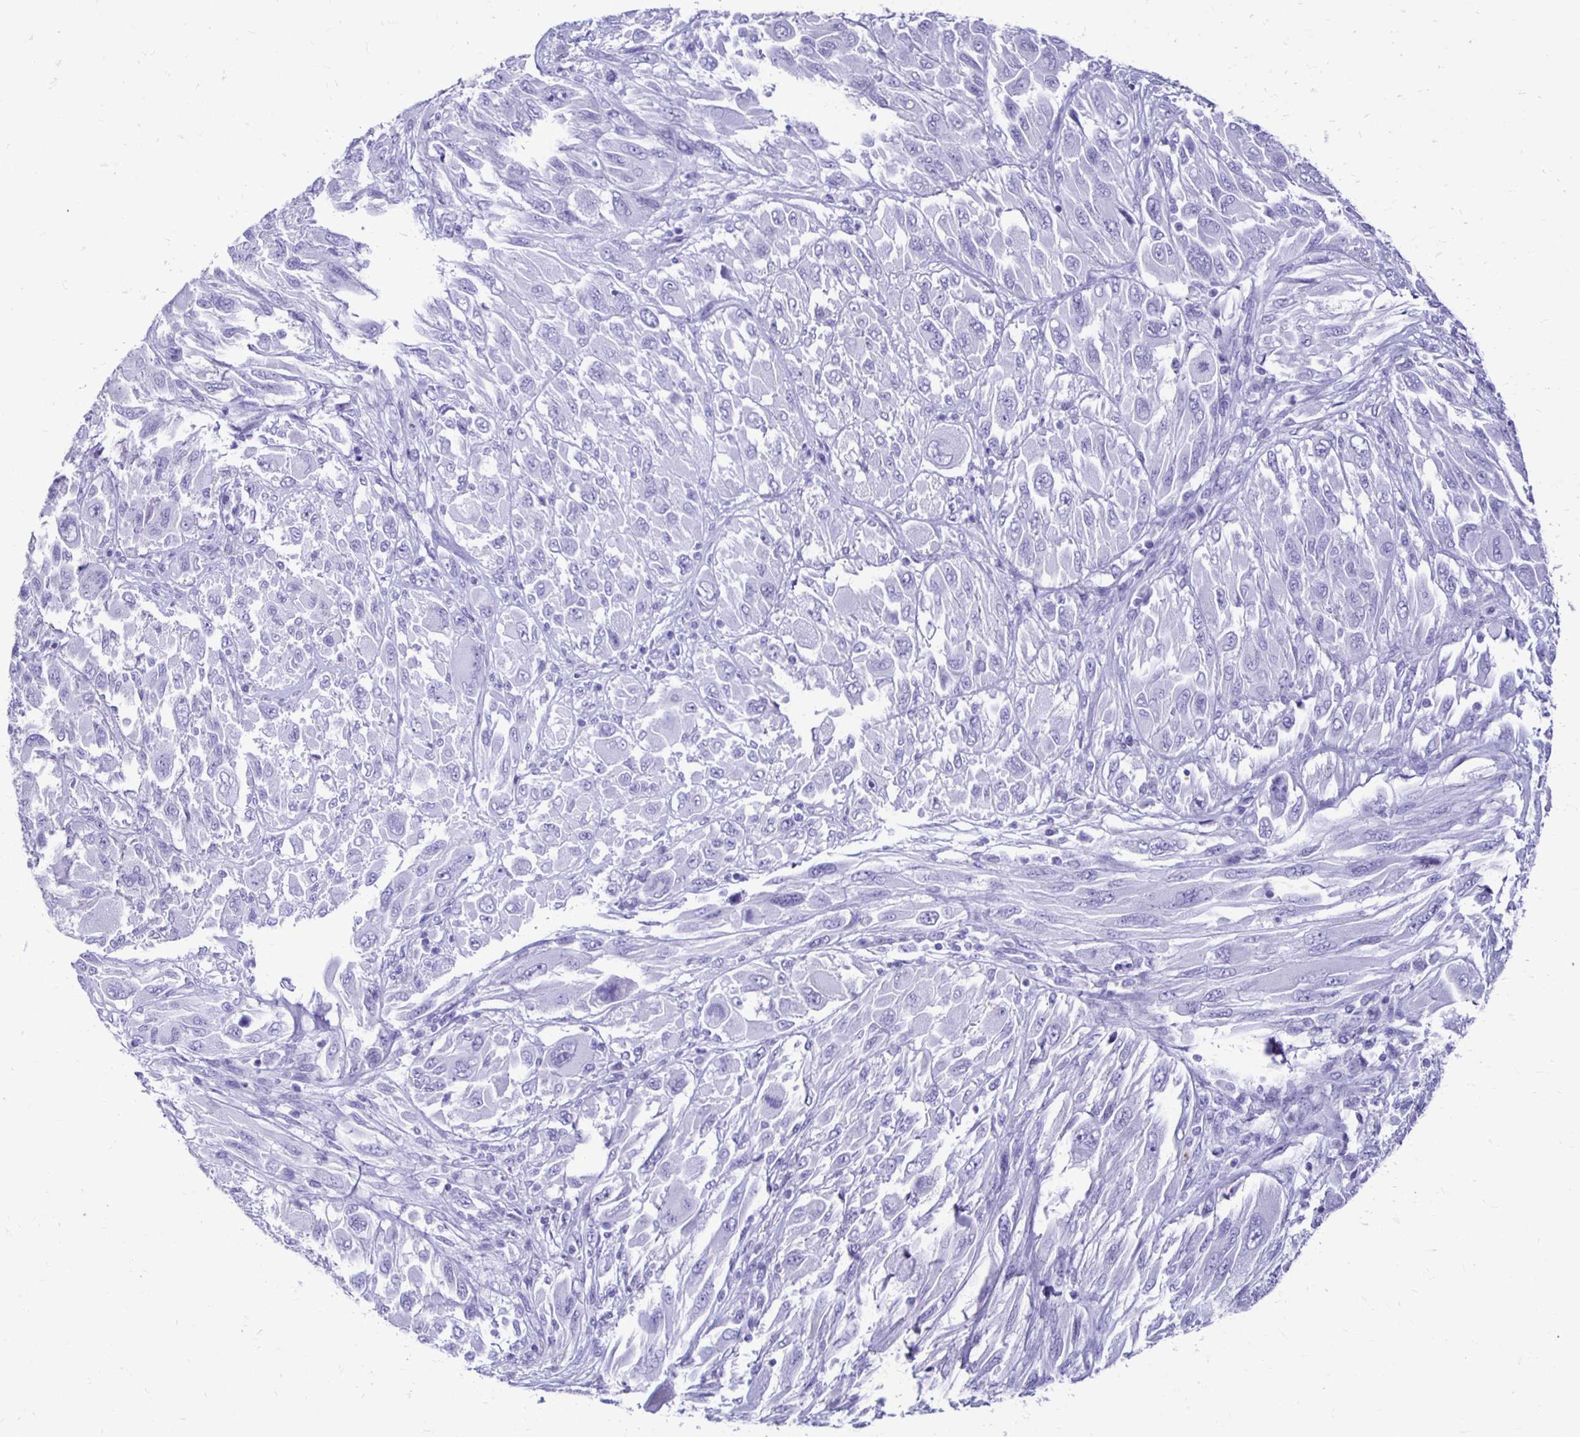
{"staining": {"intensity": "negative", "quantity": "none", "location": "none"}, "tissue": "melanoma", "cell_type": "Tumor cells", "image_type": "cancer", "snomed": [{"axis": "morphology", "description": "Malignant melanoma, NOS"}, {"axis": "topography", "description": "Skin"}], "caption": "Immunohistochemistry (IHC) of malignant melanoma shows no positivity in tumor cells.", "gene": "CST5", "patient": {"sex": "female", "age": 91}}